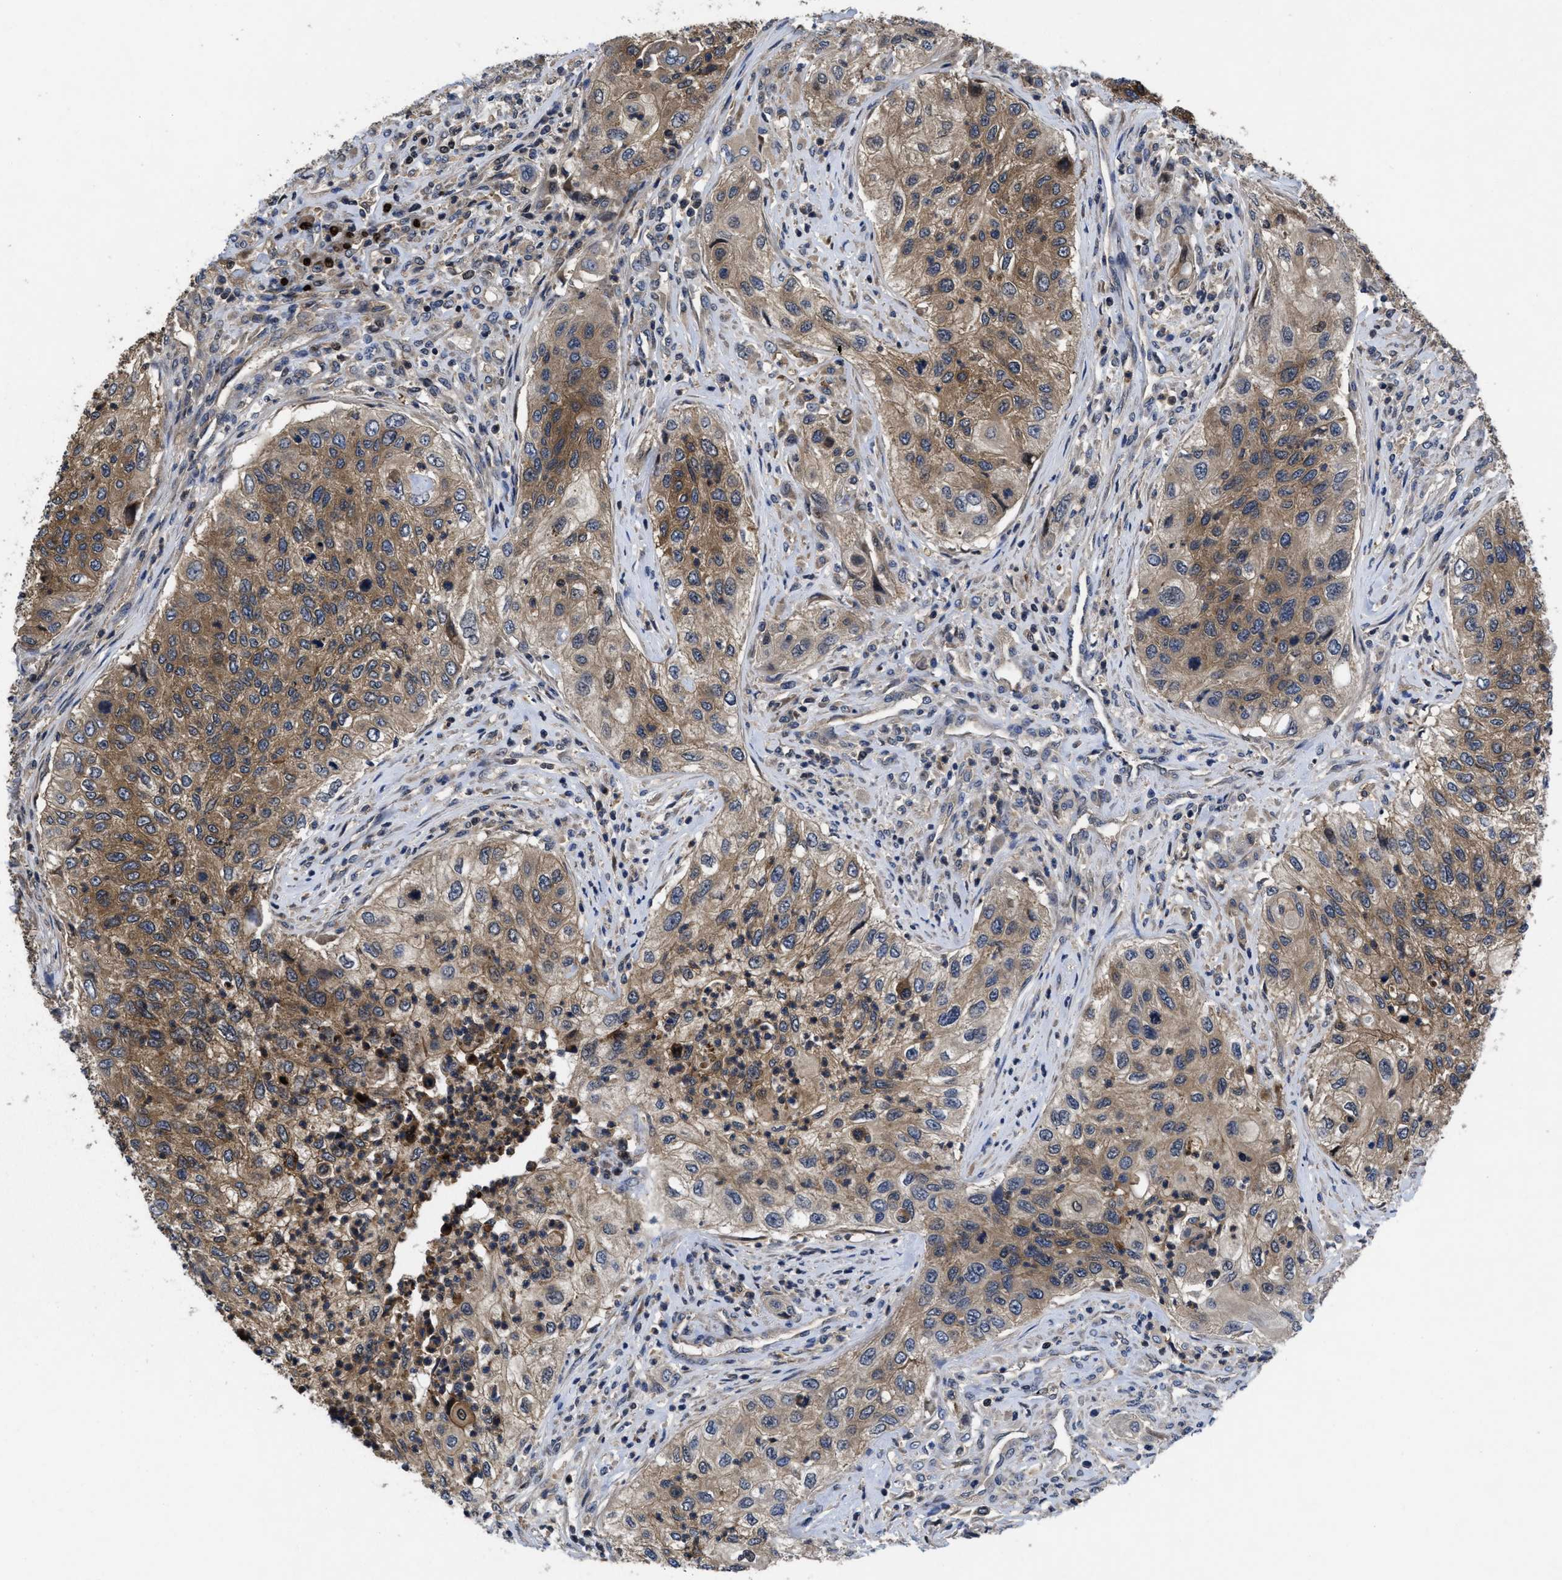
{"staining": {"intensity": "moderate", "quantity": ">75%", "location": "cytoplasmic/membranous"}, "tissue": "urothelial cancer", "cell_type": "Tumor cells", "image_type": "cancer", "snomed": [{"axis": "morphology", "description": "Urothelial carcinoma, High grade"}, {"axis": "topography", "description": "Urinary bladder"}], "caption": "Immunohistochemistry (DAB) staining of human urothelial cancer displays moderate cytoplasmic/membranous protein expression in about >75% of tumor cells.", "gene": "FAM200A", "patient": {"sex": "female", "age": 60}}